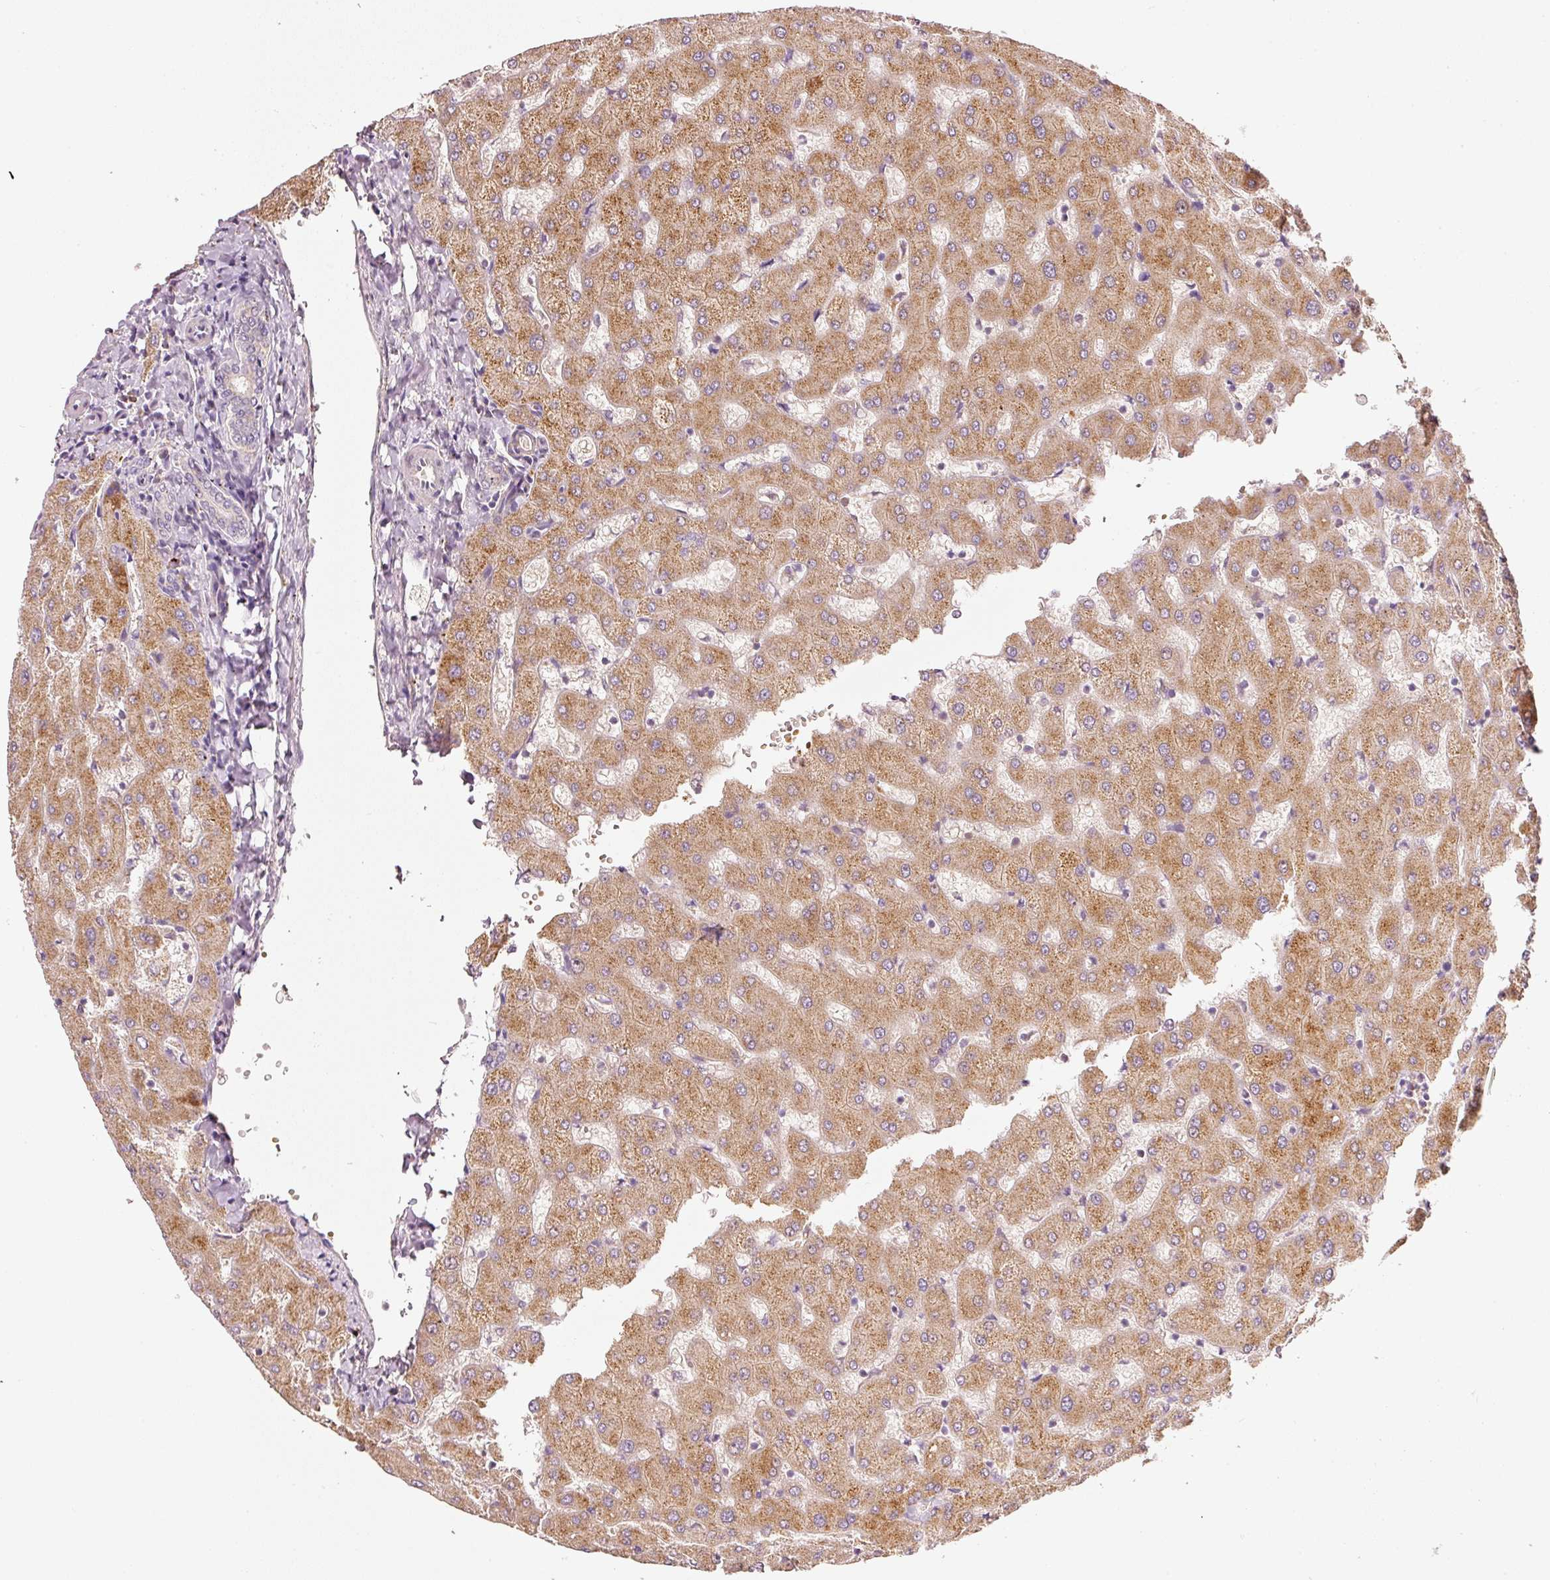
{"staining": {"intensity": "negative", "quantity": "none", "location": "none"}, "tissue": "liver", "cell_type": "Cholangiocytes", "image_type": "normal", "snomed": [{"axis": "morphology", "description": "Normal tissue, NOS"}, {"axis": "topography", "description": "Liver"}], "caption": "A high-resolution photomicrograph shows immunohistochemistry staining of normal liver, which reveals no significant staining in cholangiocytes. (Immunohistochemistry (ihc), brightfield microscopy, high magnification).", "gene": "KLHL21", "patient": {"sex": "female", "age": 63}}